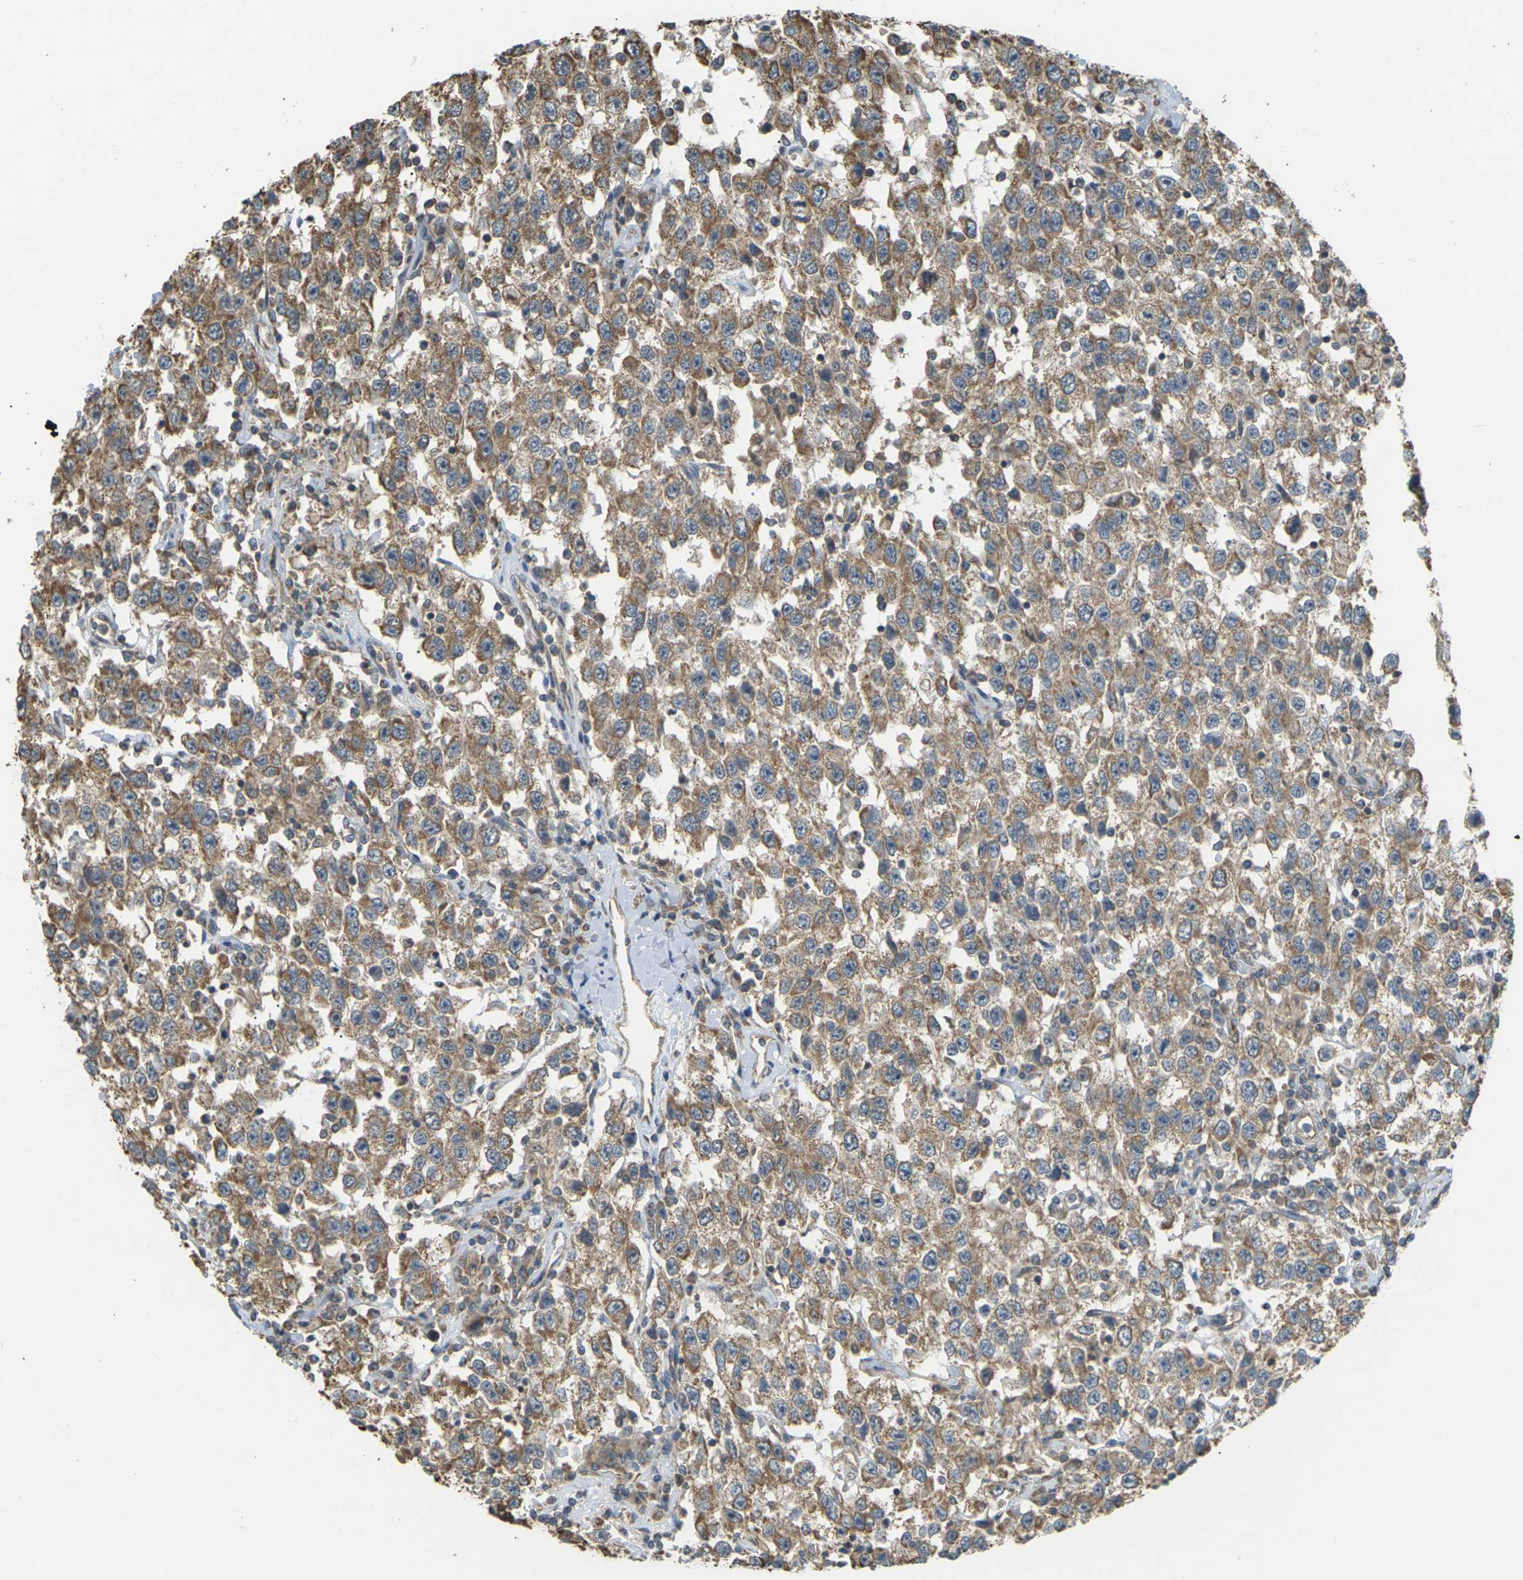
{"staining": {"intensity": "moderate", "quantity": ">75%", "location": "cytoplasmic/membranous"}, "tissue": "testis cancer", "cell_type": "Tumor cells", "image_type": "cancer", "snomed": [{"axis": "morphology", "description": "Seminoma, NOS"}, {"axis": "topography", "description": "Testis"}], "caption": "A photomicrograph showing moderate cytoplasmic/membranous expression in about >75% of tumor cells in testis cancer (seminoma), as visualized by brown immunohistochemical staining.", "gene": "KSR1", "patient": {"sex": "male", "age": 41}}